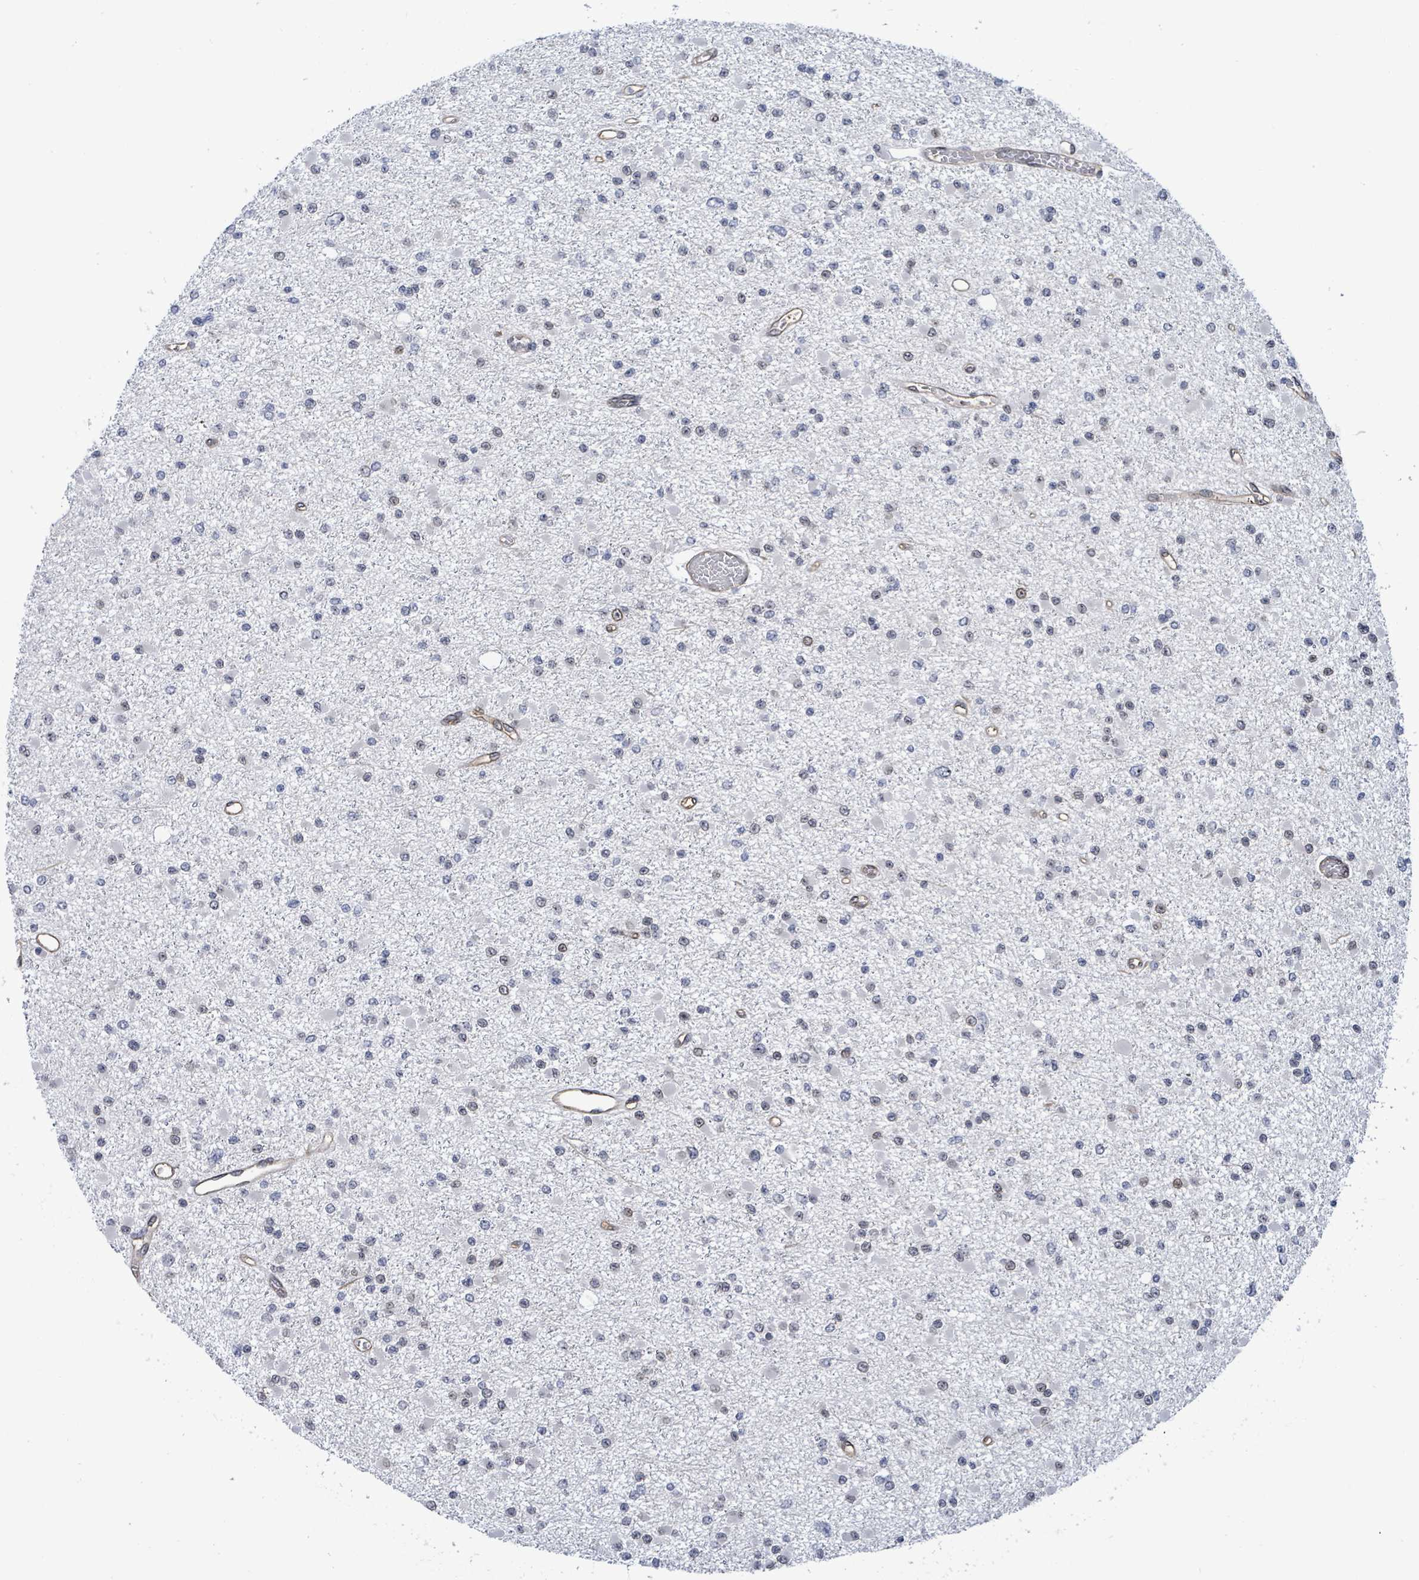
{"staining": {"intensity": "negative", "quantity": "none", "location": "none"}, "tissue": "glioma", "cell_type": "Tumor cells", "image_type": "cancer", "snomed": [{"axis": "morphology", "description": "Glioma, malignant, Low grade"}, {"axis": "topography", "description": "Brain"}], "caption": "Immunohistochemistry of low-grade glioma (malignant) exhibits no expression in tumor cells. (DAB immunohistochemistry, high magnification).", "gene": "RRN3", "patient": {"sex": "female", "age": 22}}